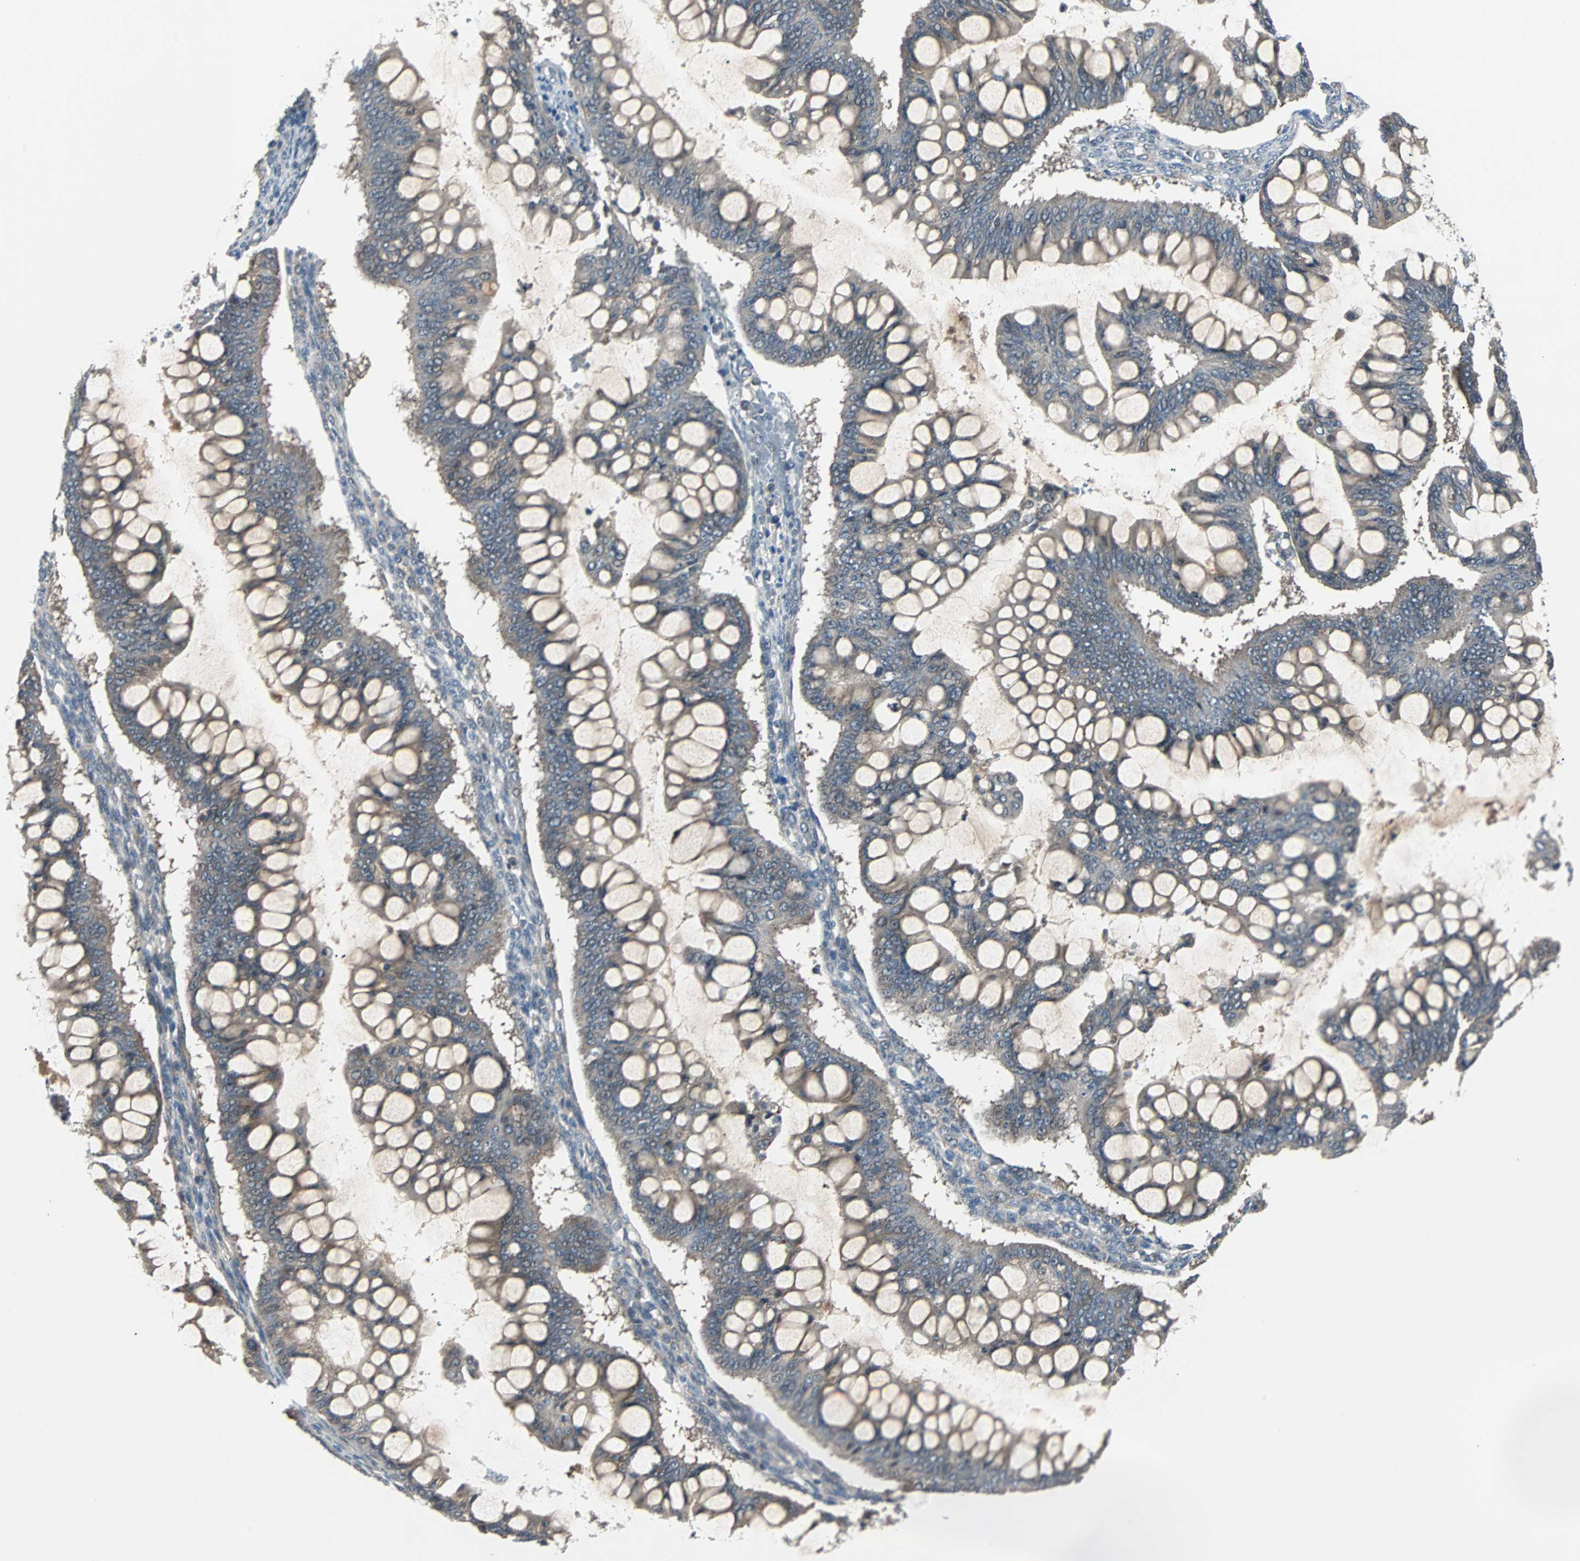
{"staining": {"intensity": "moderate", "quantity": ">75%", "location": "cytoplasmic/membranous"}, "tissue": "ovarian cancer", "cell_type": "Tumor cells", "image_type": "cancer", "snomed": [{"axis": "morphology", "description": "Cystadenocarcinoma, mucinous, NOS"}, {"axis": "topography", "description": "Ovary"}], "caption": "Ovarian cancer stained with a brown dye exhibits moderate cytoplasmic/membranous positive expression in about >75% of tumor cells.", "gene": "ARF1", "patient": {"sex": "female", "age": 73}}